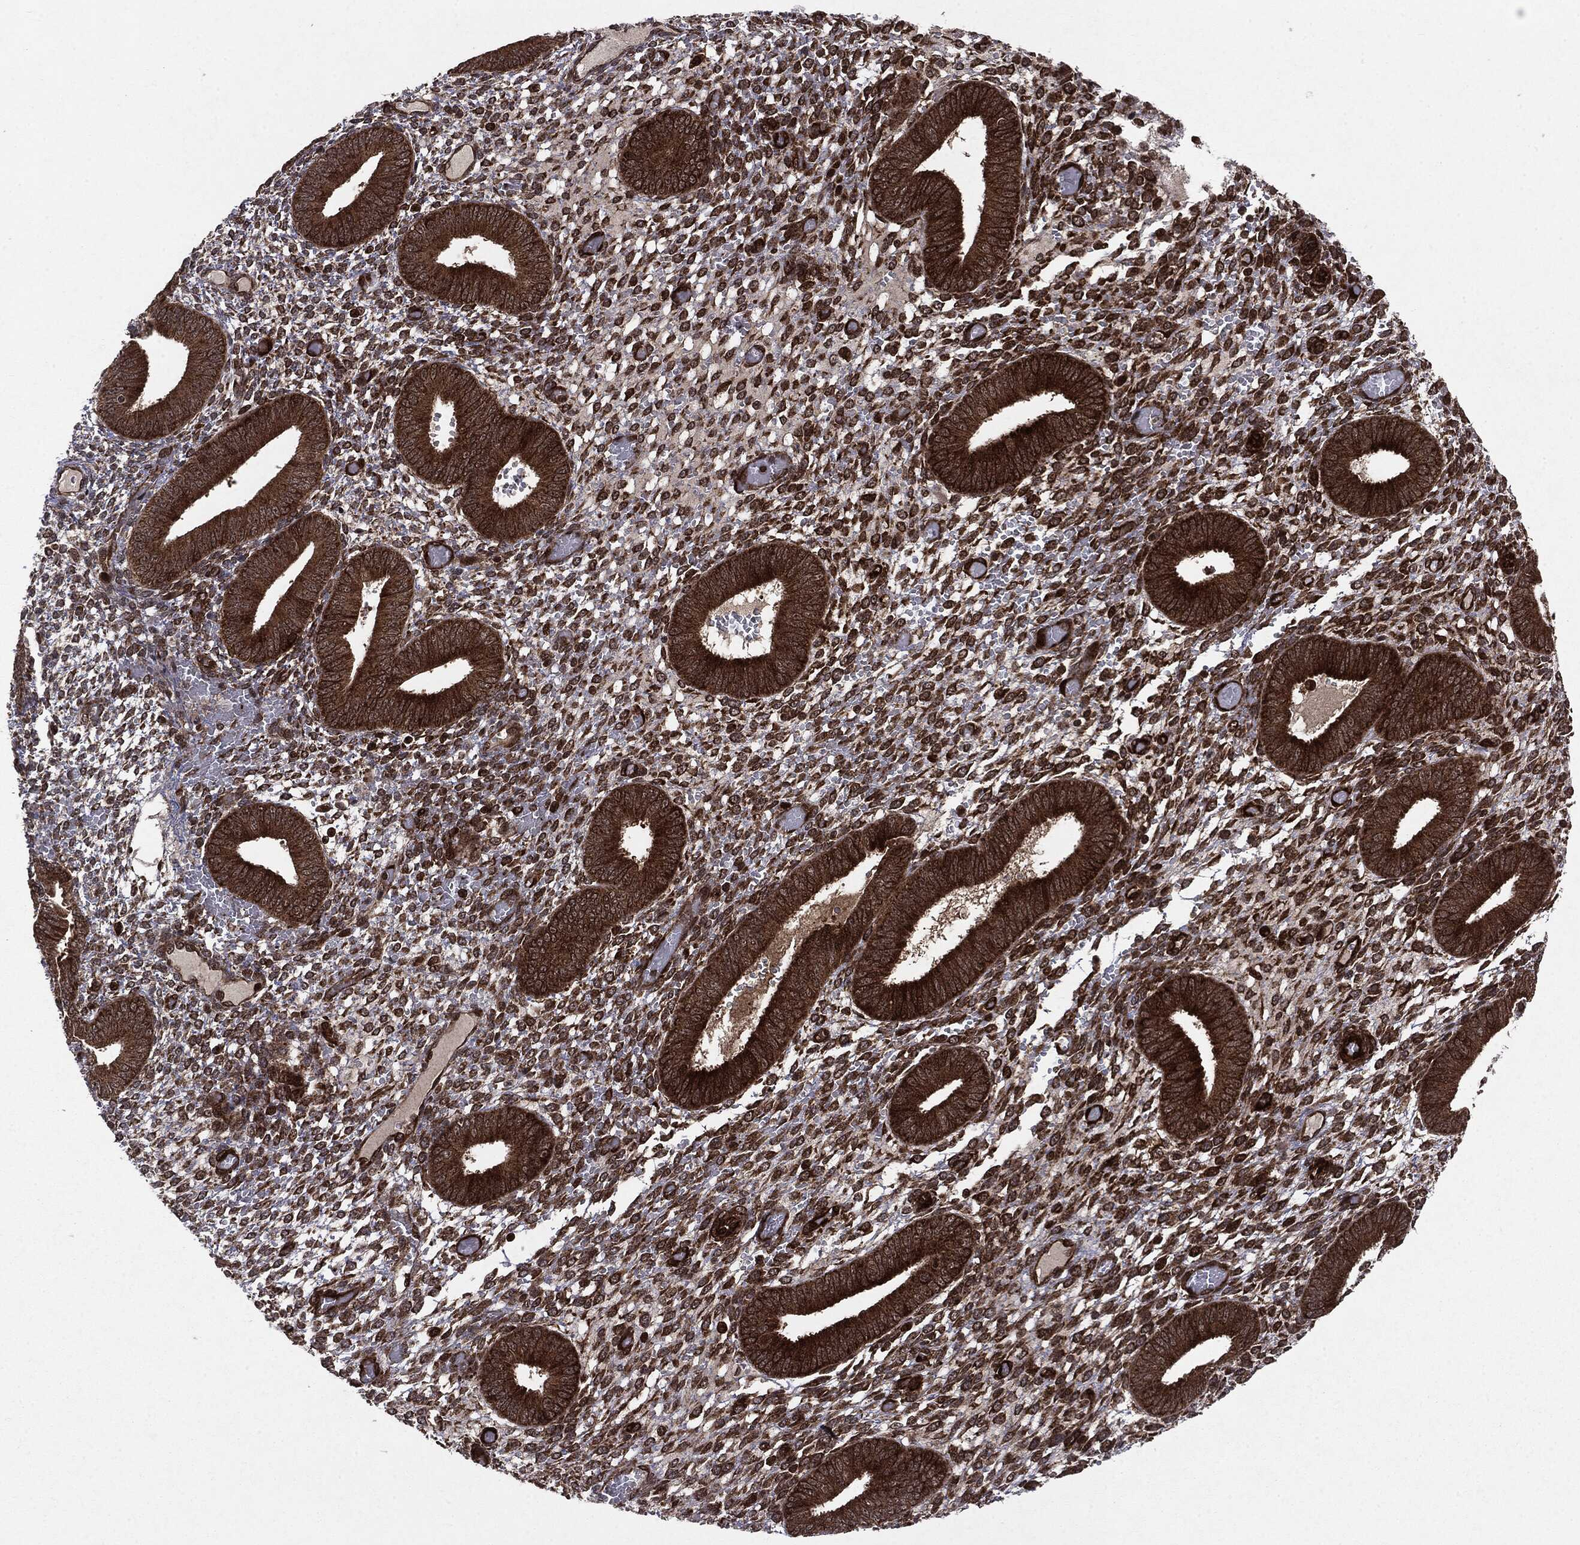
{"staining": {"intensity": "strong", "quantity": ">75%", "location": "cytoplasmic/membranous"}, "tissue": "endometrium", "cell_type": "Cells in endometrial stroma", "image_type": "normal", "snomed": [{"axis": "morphology", "description": "Normal tissue, NOS"}, {"axis": "topography", "description": "Endometrium"}], "caption": "About >75% of cells in endometrial stroma in benign endometrium show strong cytoplasmic/membranous protein expression as visualized by brown immunohistochemical staining.", "gene": "OTUB1", "patient": {"sex": "female", "age": 42}}